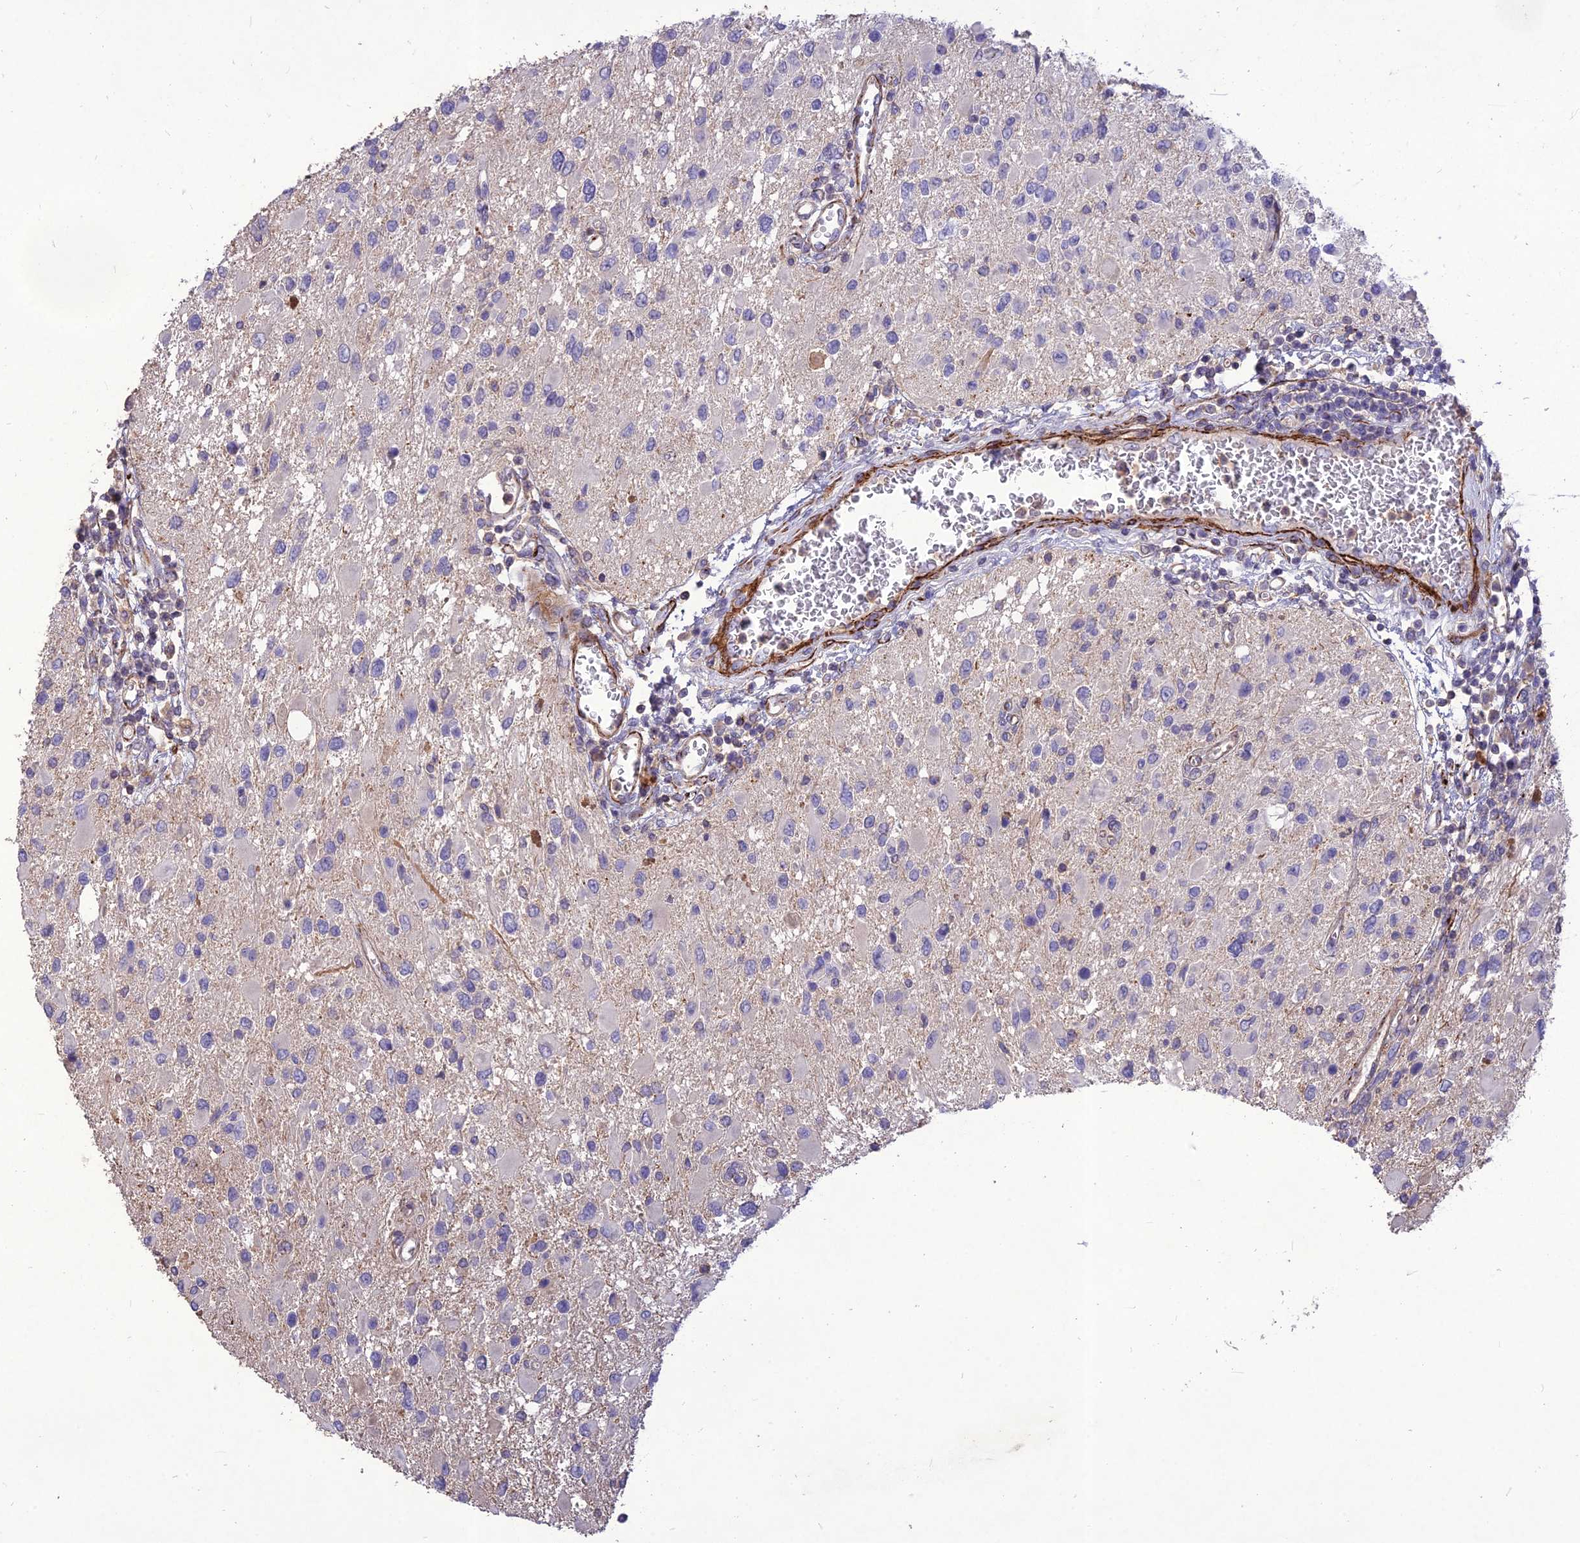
{"staining": {"intensity": "negative", "quantity": "none", "location": "none"}, "tissue": "glioma", "cell_type": "Tumor cells", "image_type": "cancer", "snomed": [{"axis": "morphology", "description": "Glioma, malignant, High grade"}, {"axis": "topography", "description": "Brain"}], "caption": "This is a image of IHC staining of malignant high-grade glioma, which shows no positivity in tumor cells.", "gene": "CLUH", "patient": {"sex": "male", "age": 53}}